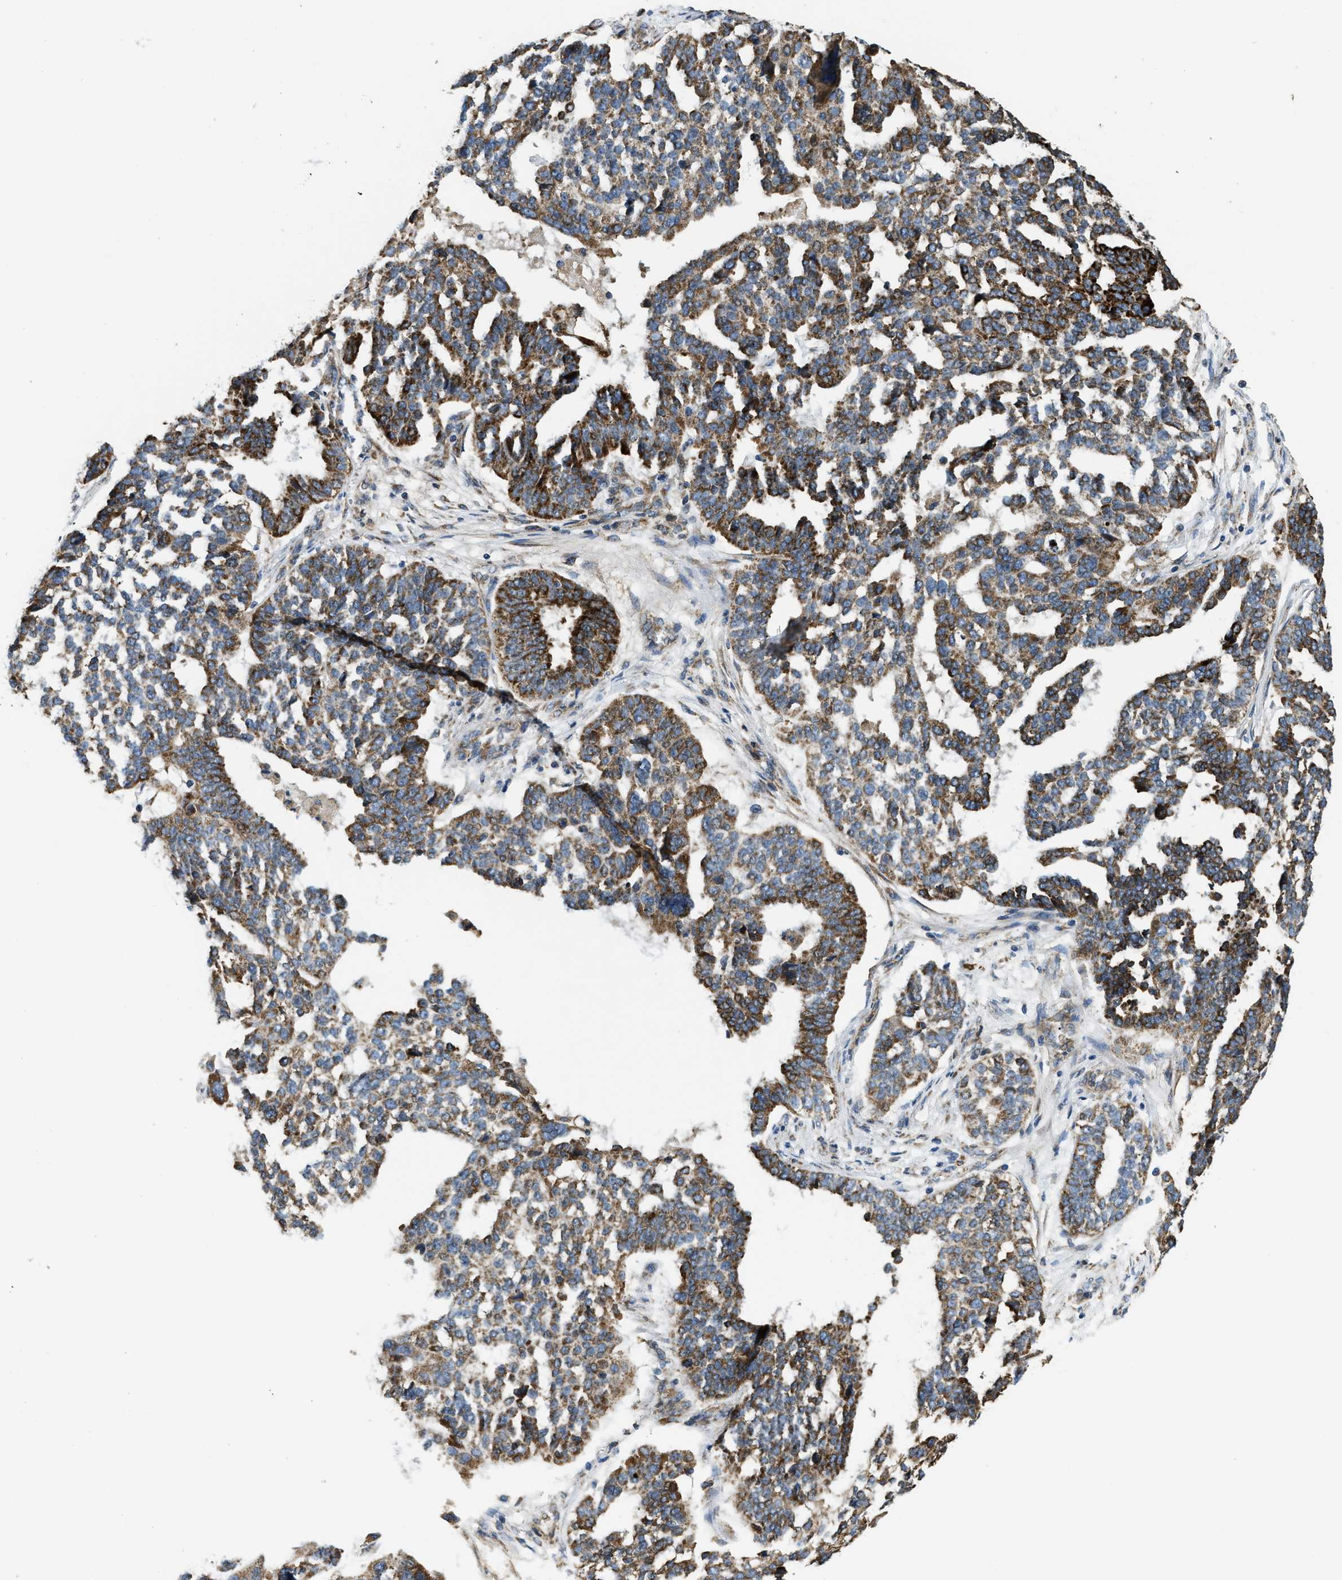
{"staining": {"intensity": "strong", "quantity": "25%-75%", "location": "cytoplasmic/membranous"}, "tissue": "ovarian cancer", "cell_type": "Tumor cells", "image_type": "cancer", "snomed": [{"axis": "morphology", "description": "Cystadenocarcinoma, serous, NOS"}, {"axis": "topography", "description": "Ovary"}], "caption": "Approximately 25%-75% of tumor cells in ovarian cancer (serous cystadenocarcinoma) reveal strong cytoplasmic/membranous protein staining as visualized by brown immunohistochemical staining.", "gene": "CSPG4", "patient": {"sex": "female", "age": 59}}